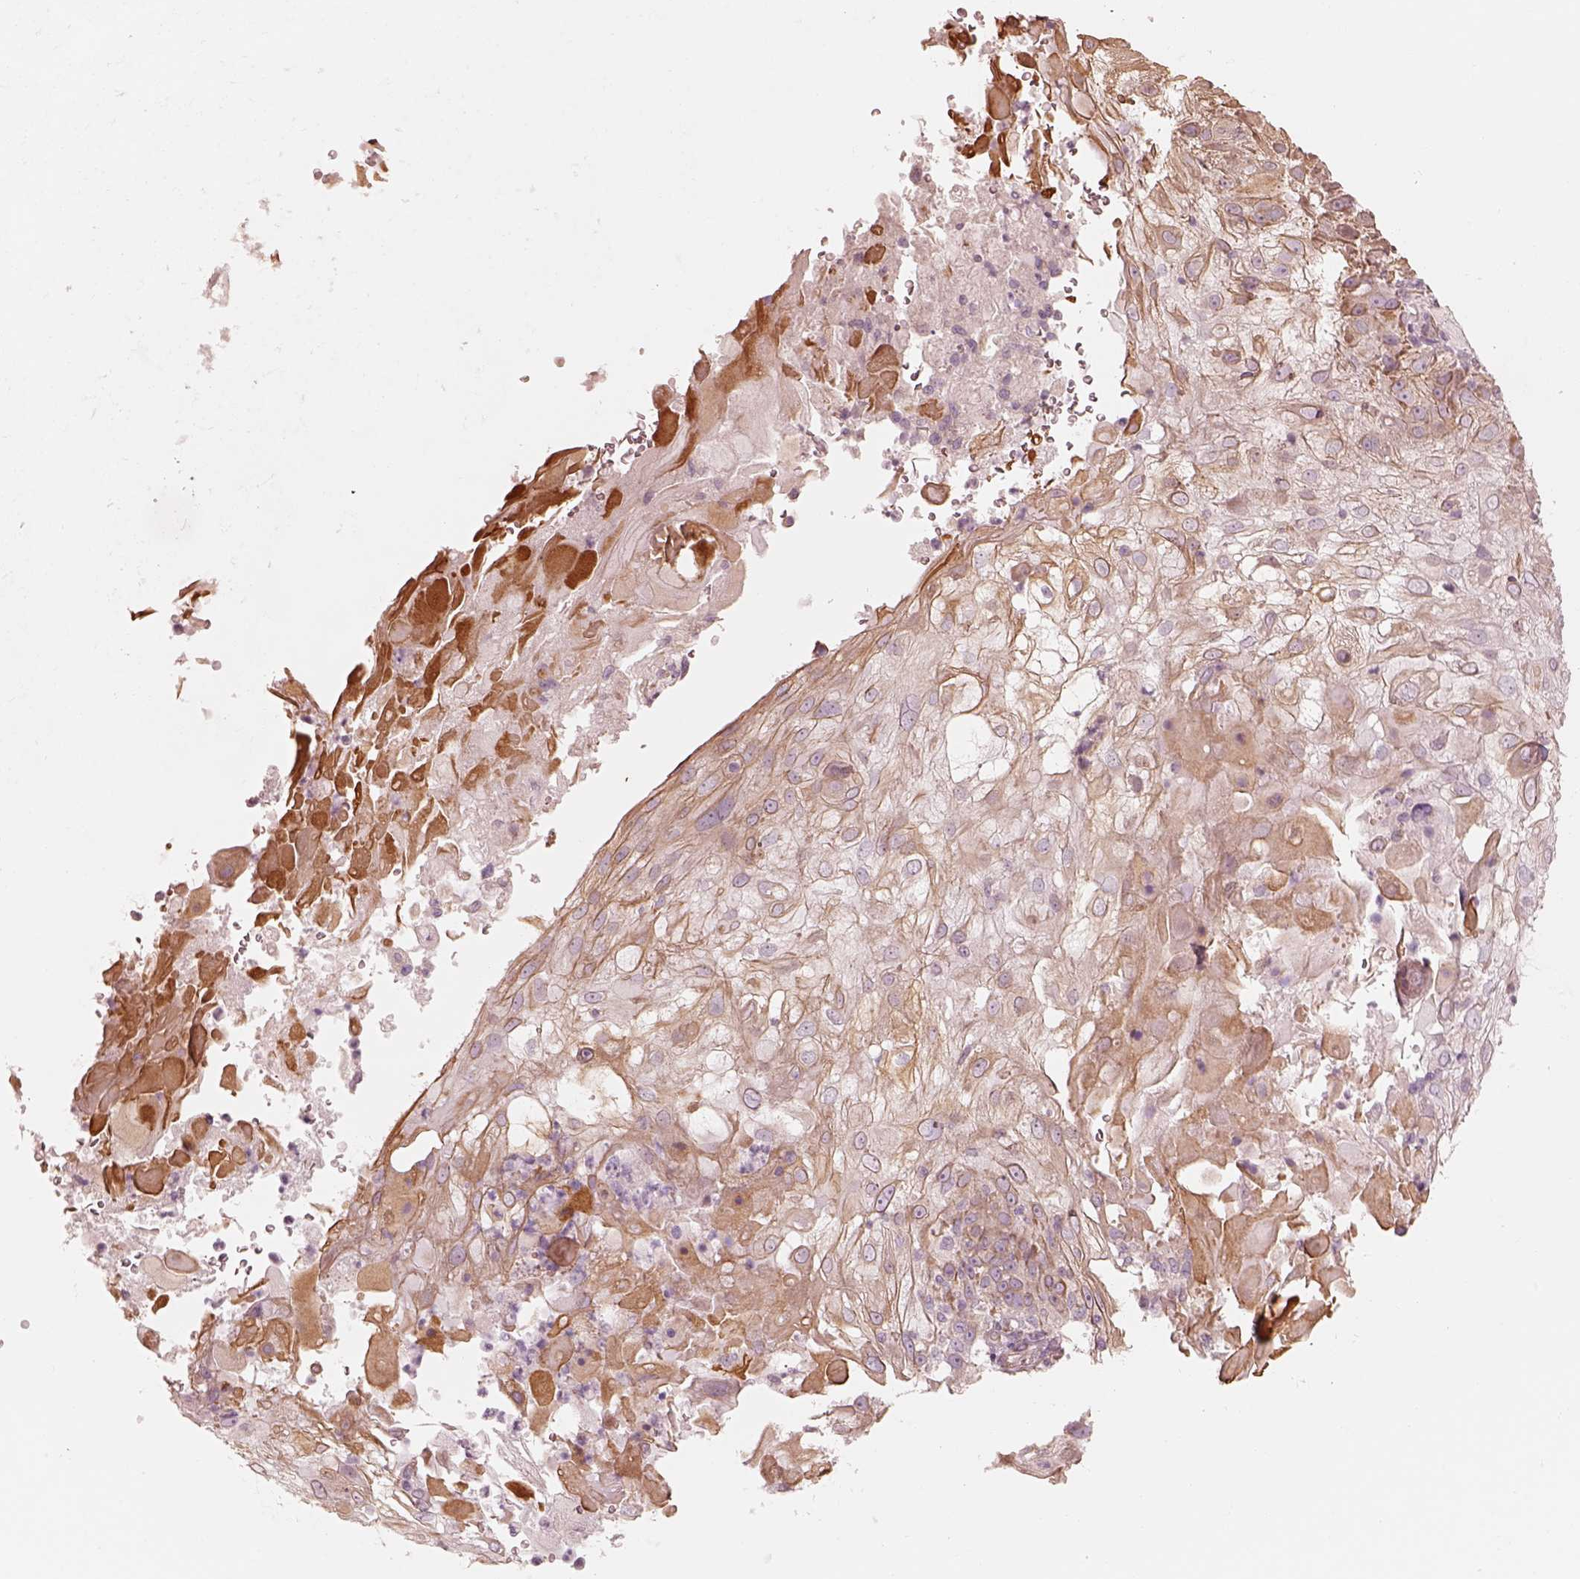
{"staining": {"intensity": "moderate", "quantity": "<25%", "location": "cytoplasmic/membranous"}, "tissue": "skin cancer", "cell_type": "Tumor cells", "image_type": "cancer", "snomed": [{"axis": "morphology", "description": "Normal tissue, NOS"}, {"axis": "morphology", "description": "Squamous cell carcinoma, NOS"}, {"axis": "topography", "description": "Skin"}], "caption": "This photomicrograph reveals IHC staining of skin cancer (squamous cell carcinoma), with low moderate cytoplasmic/membranous expression in approximately <25% of tumor cells.", "gene": "RAB3C", "patient": {"sex": "female", "age": 83}}